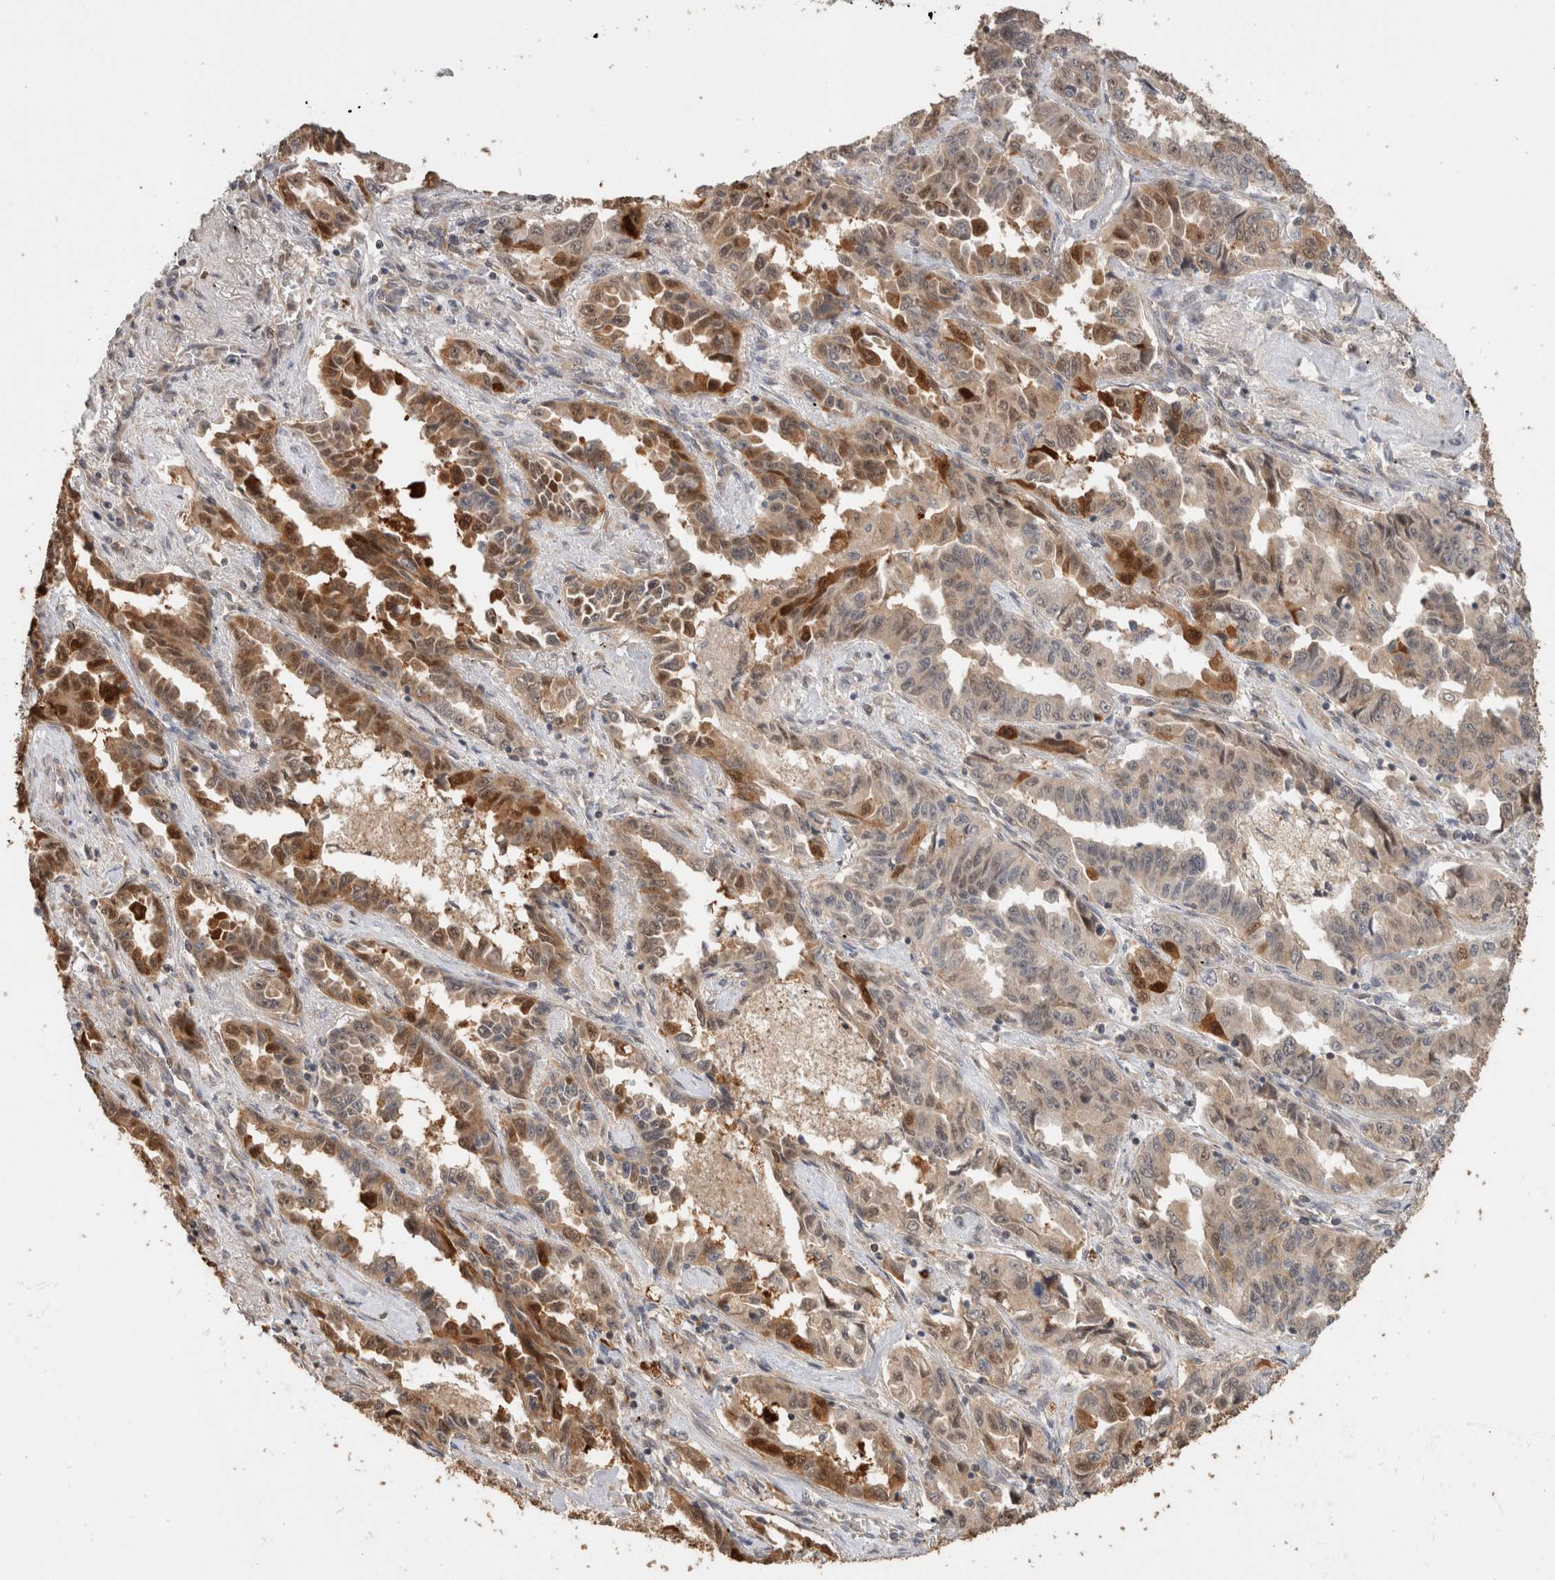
{"staining": {"intensity": "moderate", "quantity": ">75%", "location": "cytoplasmic/membranous,nuclear"}, "tissue": "lung cancer", "cell_type": "Tumor cells", "image_type": "cancer", "snomed": [{"axis": "morphology", "description": "Adenocarcinoma, NOS"}, {"axis": "topography", "description": "Lung"}], "caption": "This is a micrograph of IHC staining of lung cancer, which shows moderate staining in the cytoplasmic/membranous and nuclear of tumor cells.", "gene": "OTUD6B", "patient": {"sex": "female", "age": 51}}